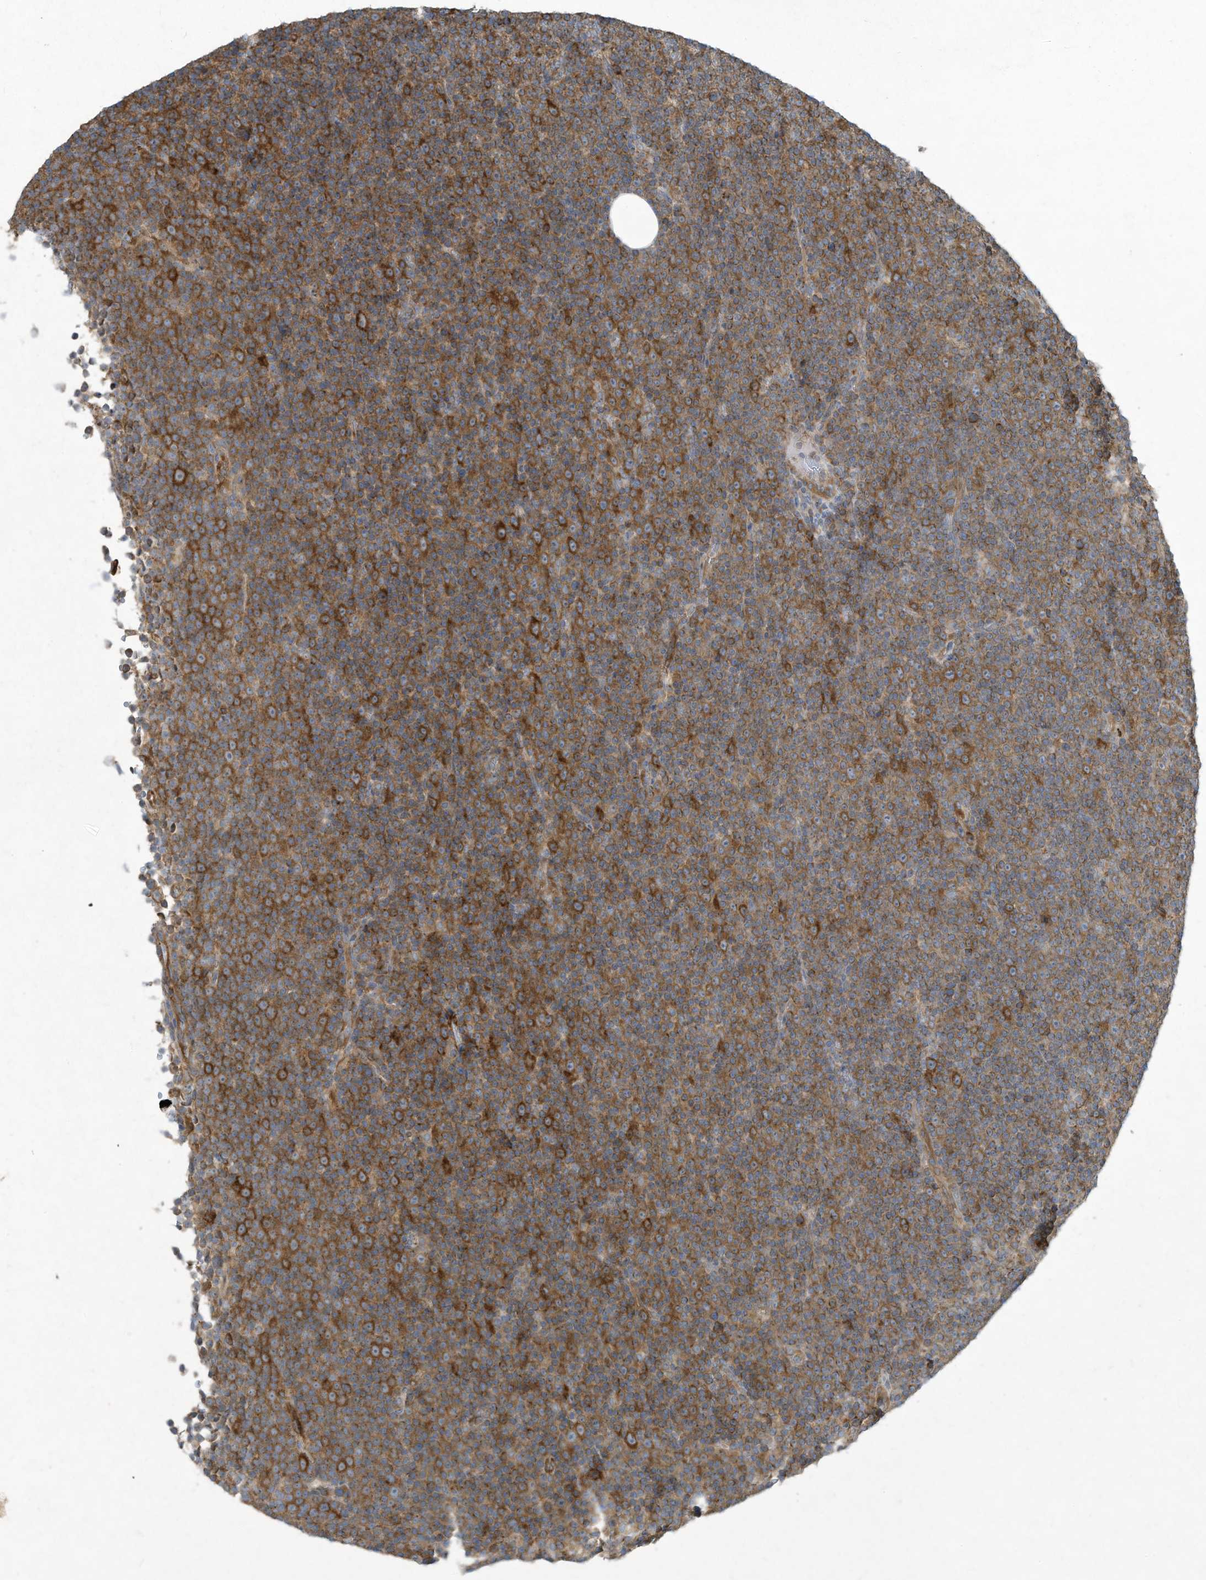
{"staining": {"intensity": "moderate", "quantity": ">75%", "location": "cytoplasmic/membranous"}, "tissue": "lymphoma", "cell_type": "Tumor cells", "image_type": "cancer", "snomed": [{"axis": "morphology", "description": "Malignant lymphoma, non-Hodgkin's type, Low grade"}, {"axis": "topography", "description": "Lymph node"}], "caption": "Immunohistochemistry (DAB (3,3'-diaminobenzidine)) staining of malignant lymphoma, non-Hodgkin's type (low-grade) demonstrates moderate cytoplasmic/membranous protein positivity in about >75% of tumor cells.", "gene": "SYNJ2", "patient": {"sex": "female", "age": 67}}